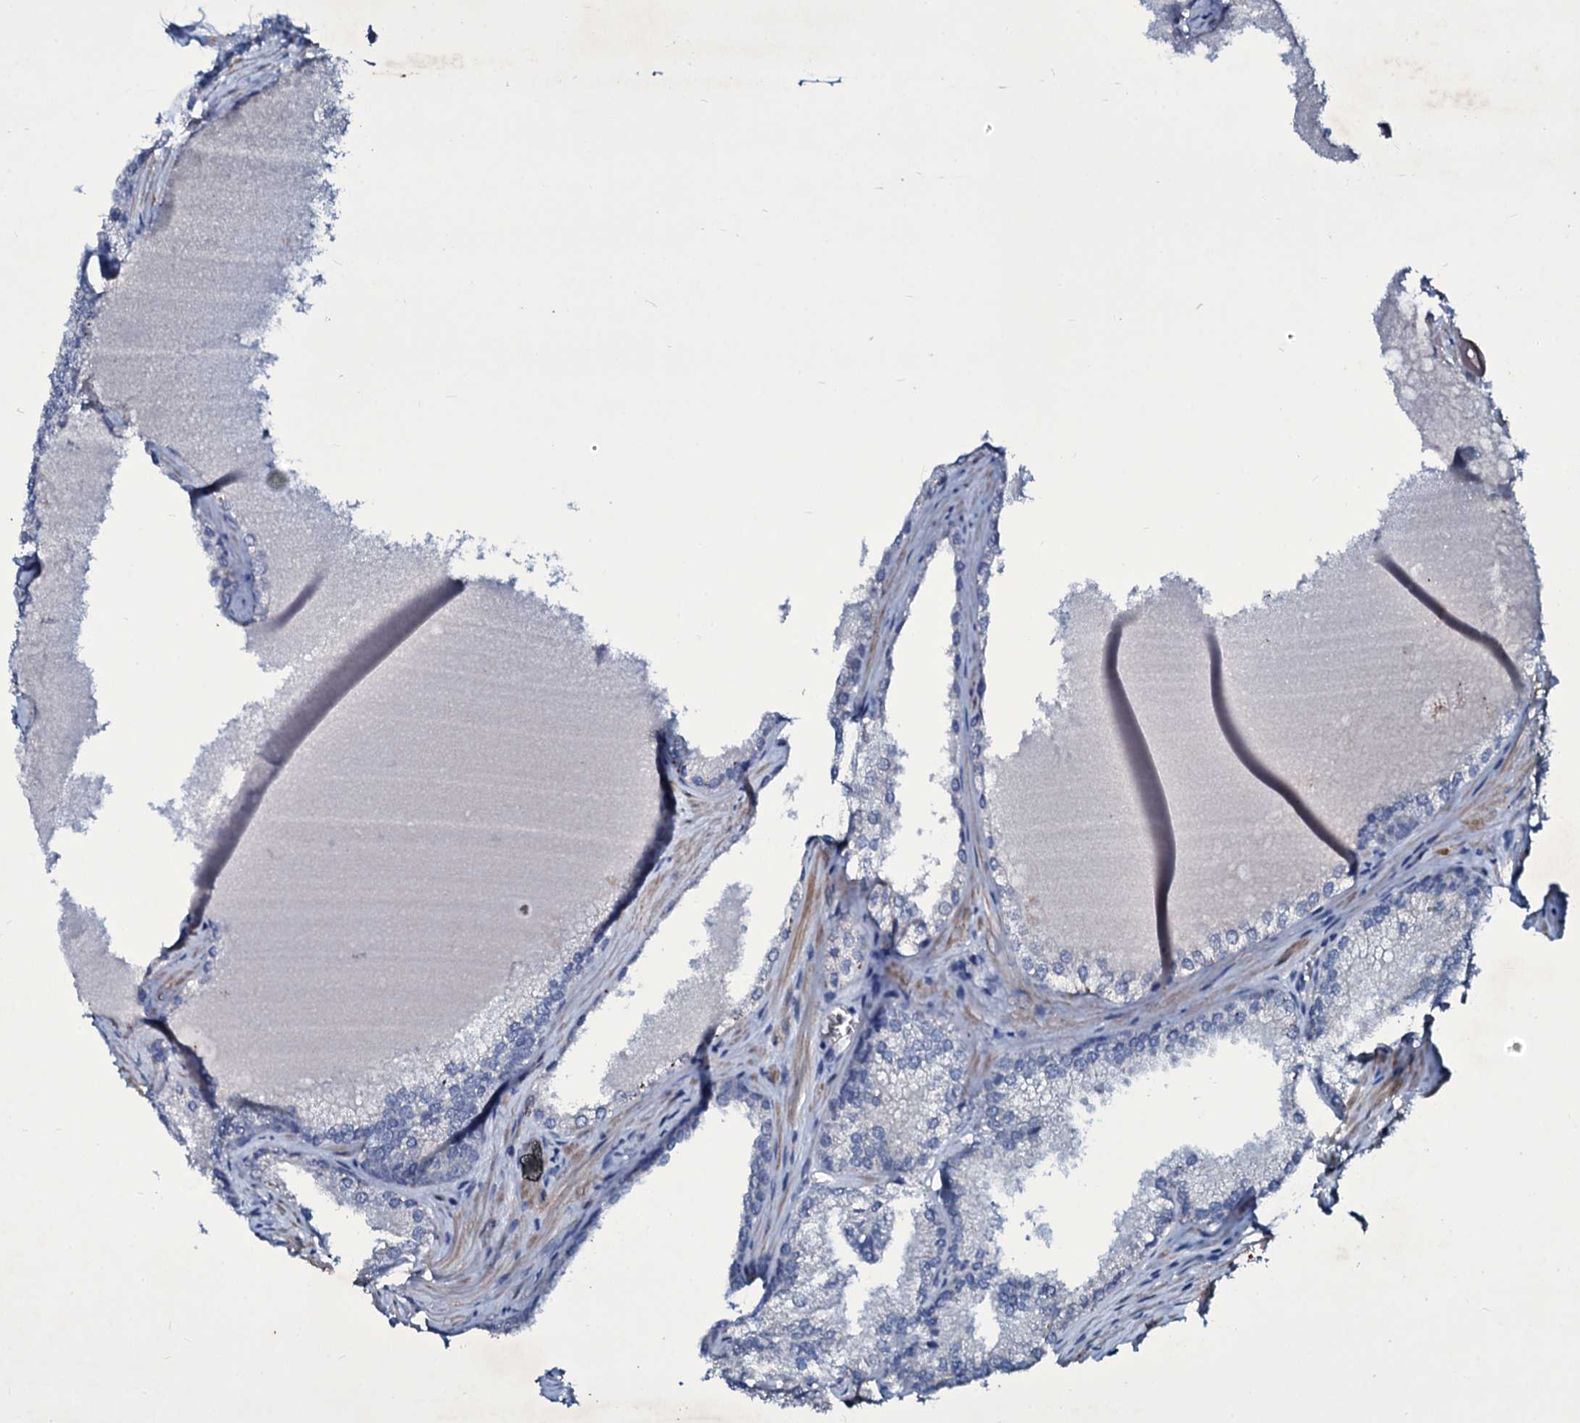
{"staining": {"intensity": "negative", "quantity": "none", "location": "none"}, "tissue": "prostate cancer", "cell_type": "Tumor cells", "image_type": "cancer", "snomed": [{"axis": "morphology", "description": "Adenocarcinoma, Low grade"}, {"axis": "topography", "description": "Prostate"}], "caption": "The immunohistochemistry histopathology image has no significant staining in tumor cells of low-grade adenocarcinoma (prostate) tissue.", "gene": "SELENOT", "patient": {"sex": "male", "age": 74}}